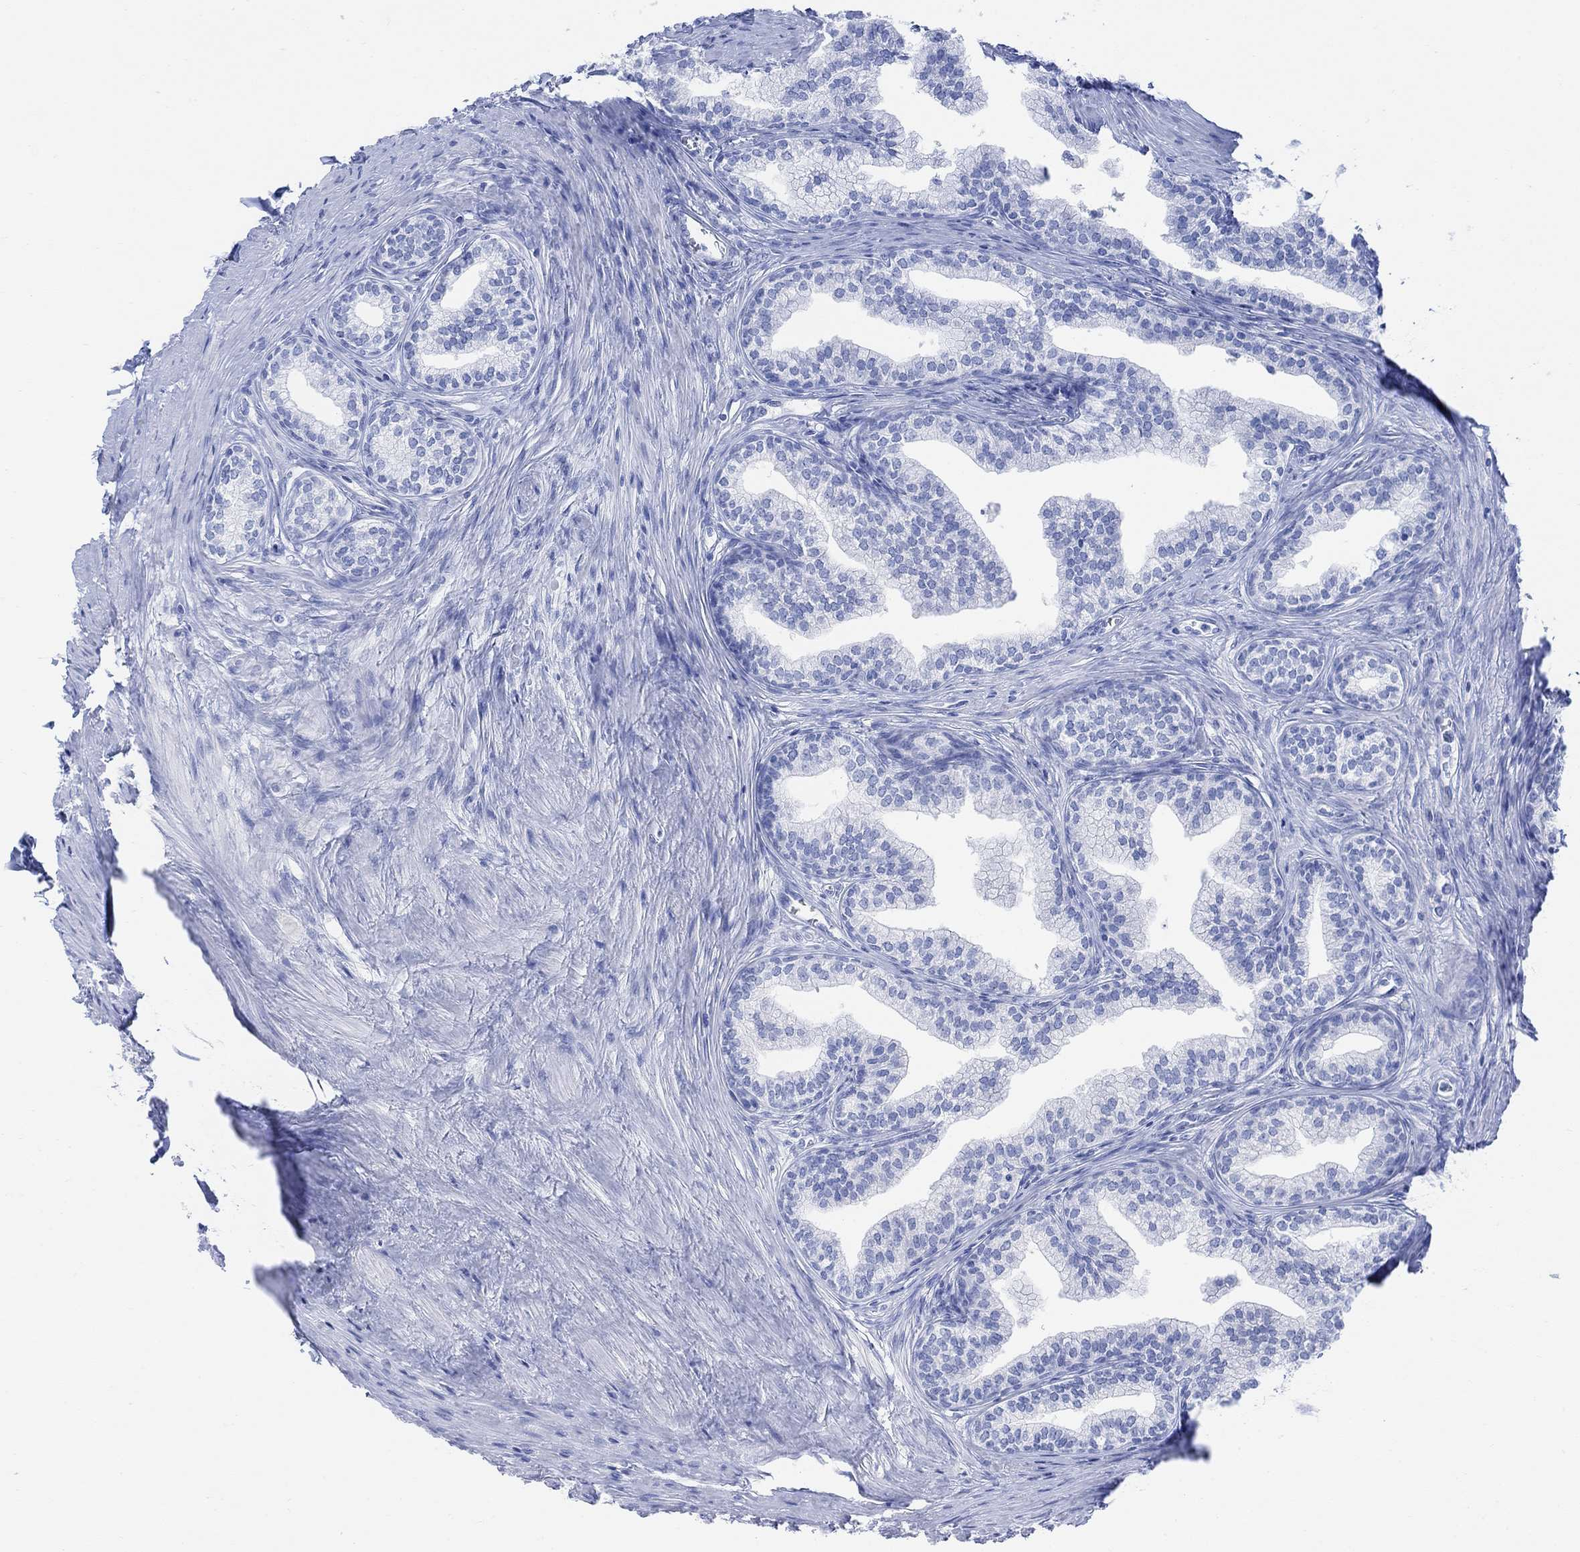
{"staining": {"intensity": "negative", "quantity": "none", "location": "none"}, "tissue": "prostate", "cell_type": "Glandular cells", "image_type": "normal", "snomed": [{"axis": "morphology", "description": "Normal tissue, NOS"}, {"axis": "topography", "description": "Prostate"}], "caption": "High power microscopy micrograph of an IHC image of unremarkable prostate, revealing no significant expression in glandular cells.", "gene": "GNG13", "patient": {"sex": "male", "age": 65}}